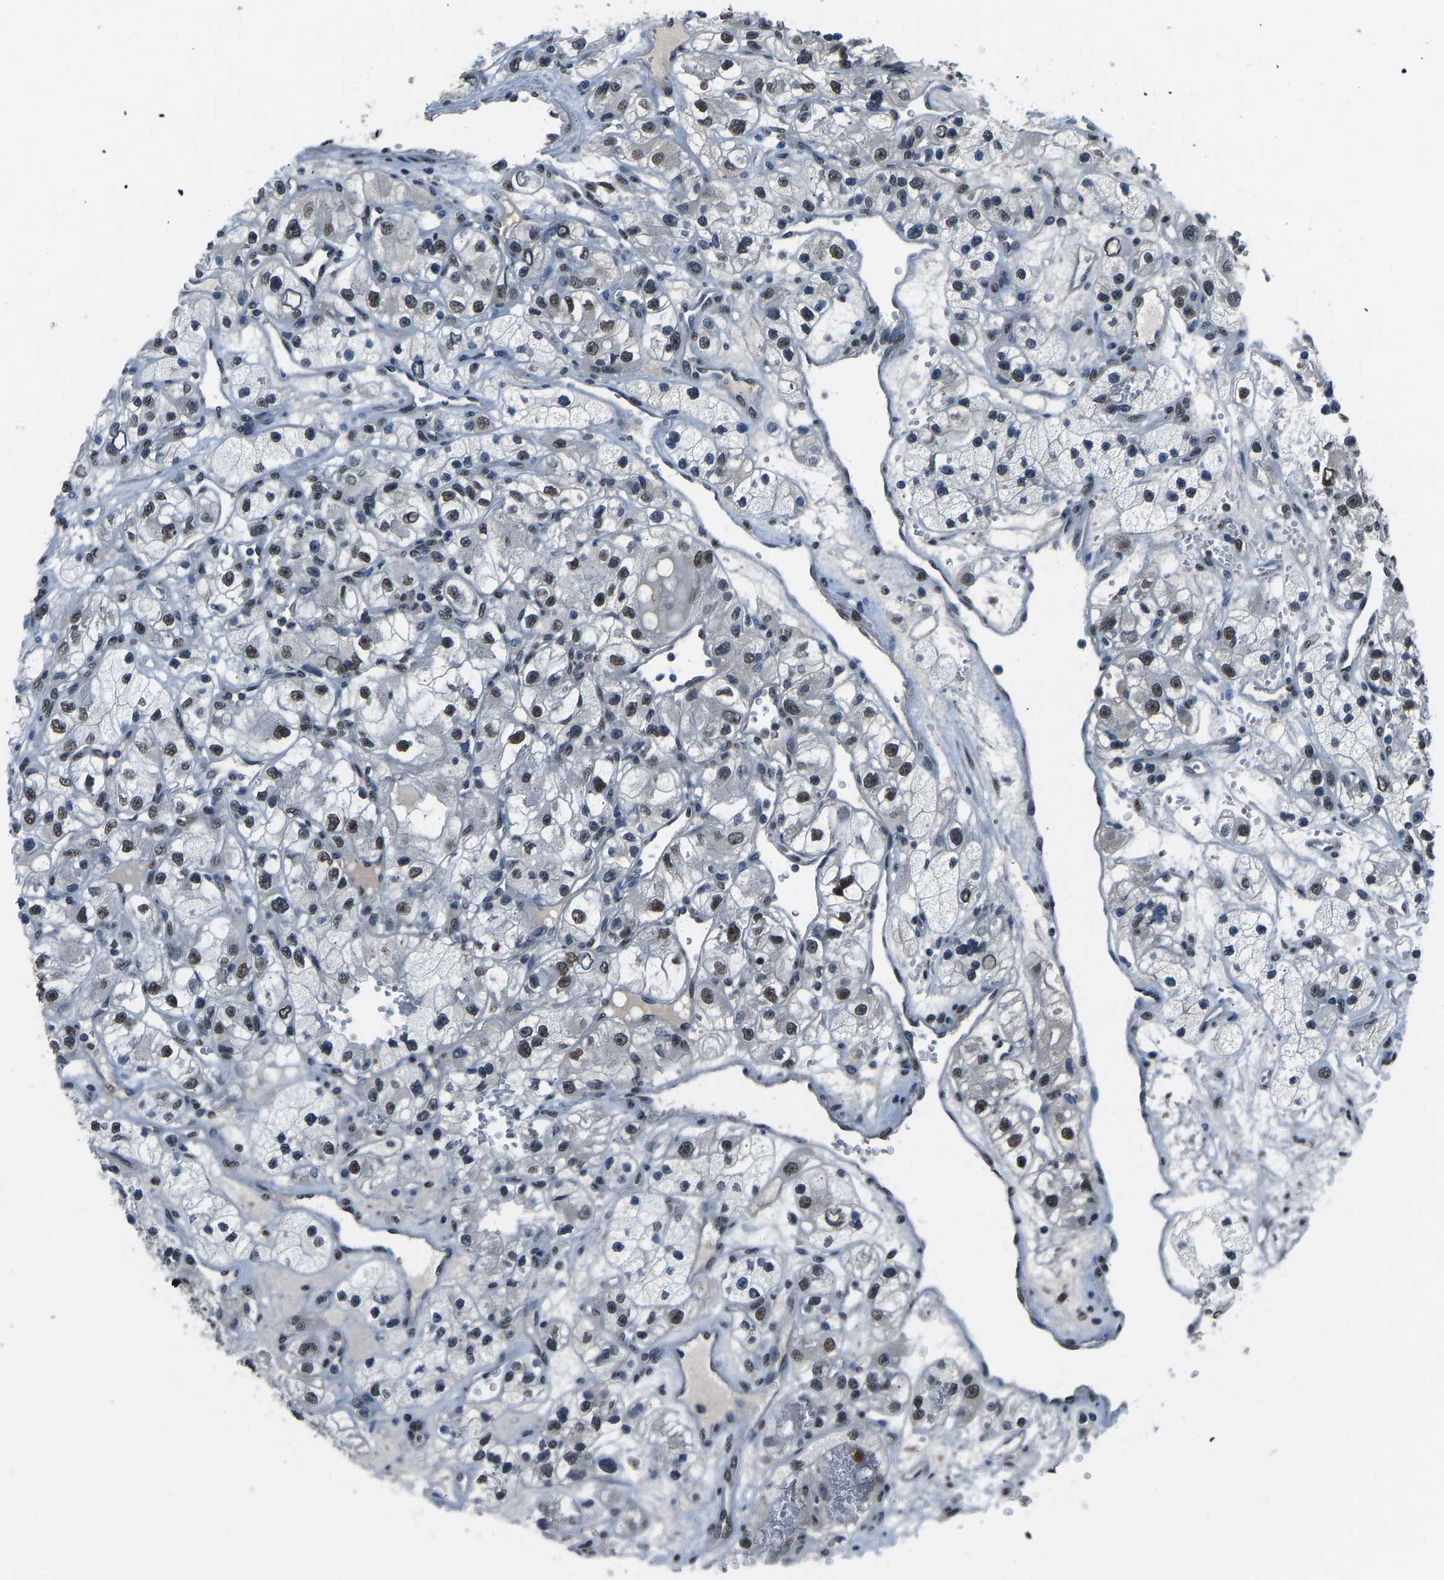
{"staining": {"intensity": "moderate", "quantity": "<25%", "location": "nuclear"}, "tissue": "renal cancer", "cell_type": "Tumor cells", "image_type": "cancer", "snomed": [{"axis": "morphology", "description": "Adenocarcinoma, NOS"}, {"axis": "topography", "description": "Kidney"}], "caption": "Brown immunohistochemical staining in human adenocarcinoma (renal) exhibits moderate nuclear expression in approximately <25% of tumor cells.", "gene": "FOS", "patient": {"sex": "female", "age": 57}}